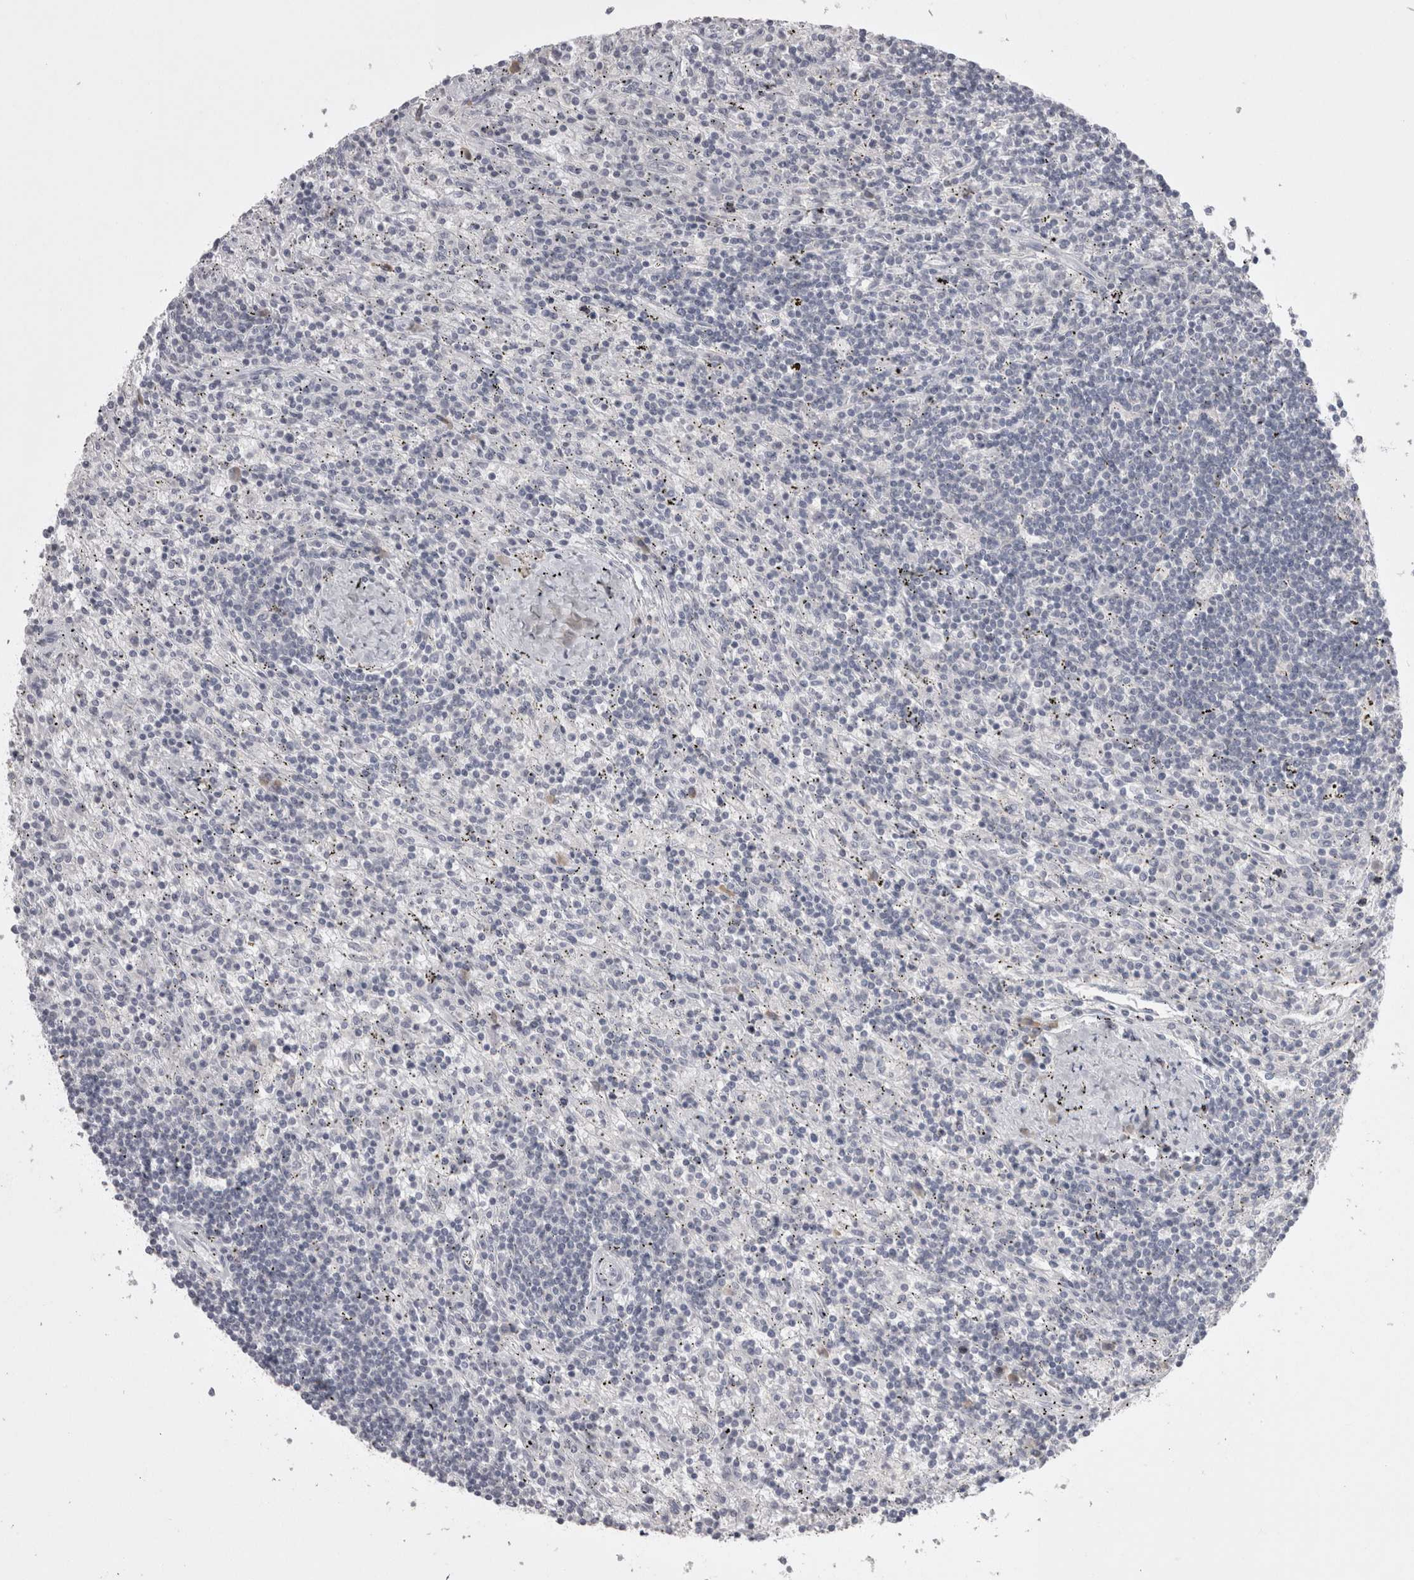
{"staining": {"intensity": "negative", "quantity": "none", "location": "none"}, "tissue": "lymphoma", "cell_type": "Tumor cells", "image_type": "cancer", "snomed": [{"axis": "morphology", "description": "Malignant lymphoma, non-Hodgkin's type, Low grade"}, {"axis": "topography", "description": "Spleen"}], "caption": "A histopathology image of low-grade malignant lymphoma, non-Hodgkin's type stained for a protein reveals no brown staining in tumor cells.", "gene": "LAX1", "patient": {"sex": "male", "age": 76}}